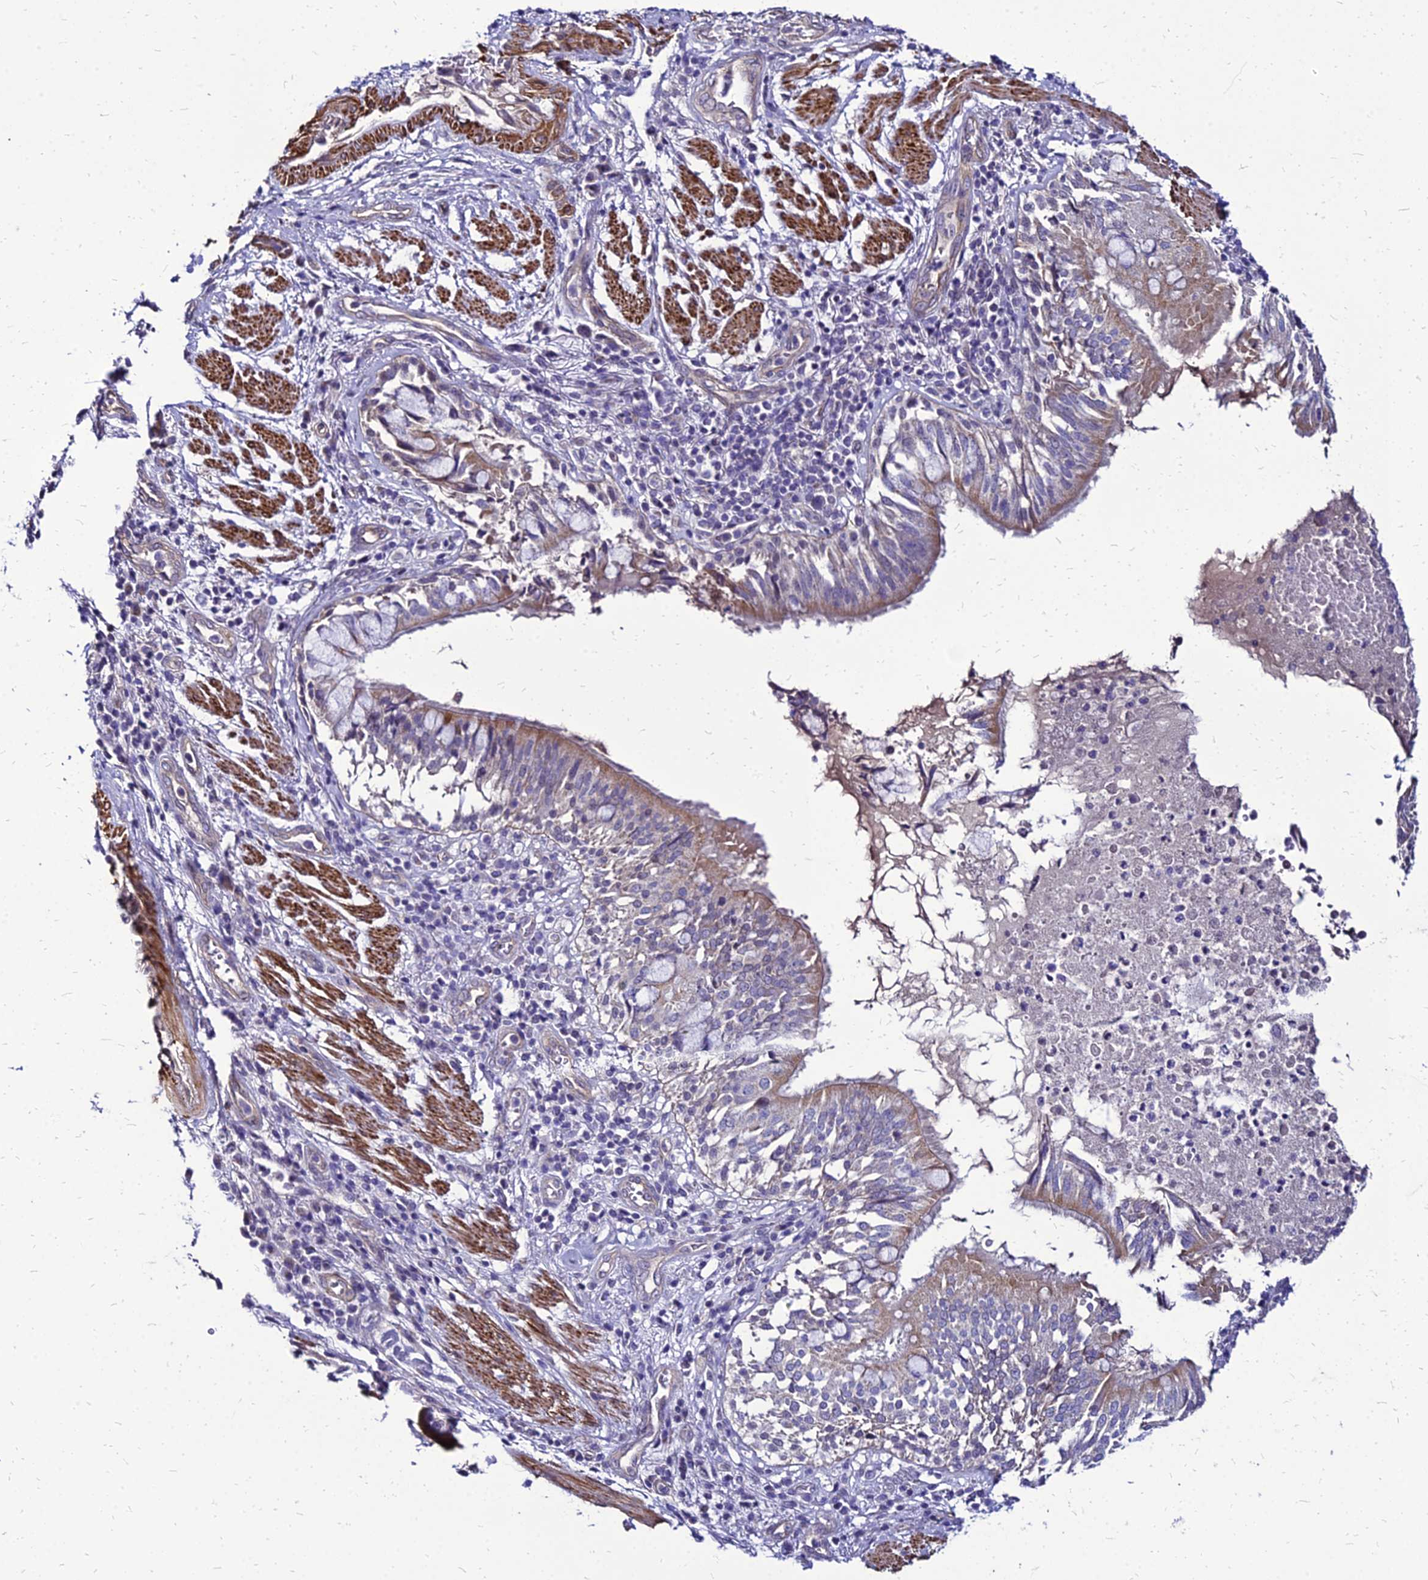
{"staining": {"intensity": "negative", "quantity": "none", "location": "none"}, "tissue": "adipose tissue", "cell_type": "Adipocytes", "image_type": "normal", "snomed": [{"axis": "morphology", "description": "Normal tissue, NOS"}, {"axis": "morphology", "description": "Squamous cell carcinoma, NOS"}, {"axis": "topography", "description": "Bronchus"}, {"axis": "topography", "description": "Lung"}], "caption": "This histopathology image is of unremarkable adipose tissue stained with immunohistochemistry (IHC) to label a protein in brown with the nuclei are counter-stained blue. There is no positivity in adipocytes.", "gene": "YEATS2", "patient": {"sex": "male", "age": 64}}